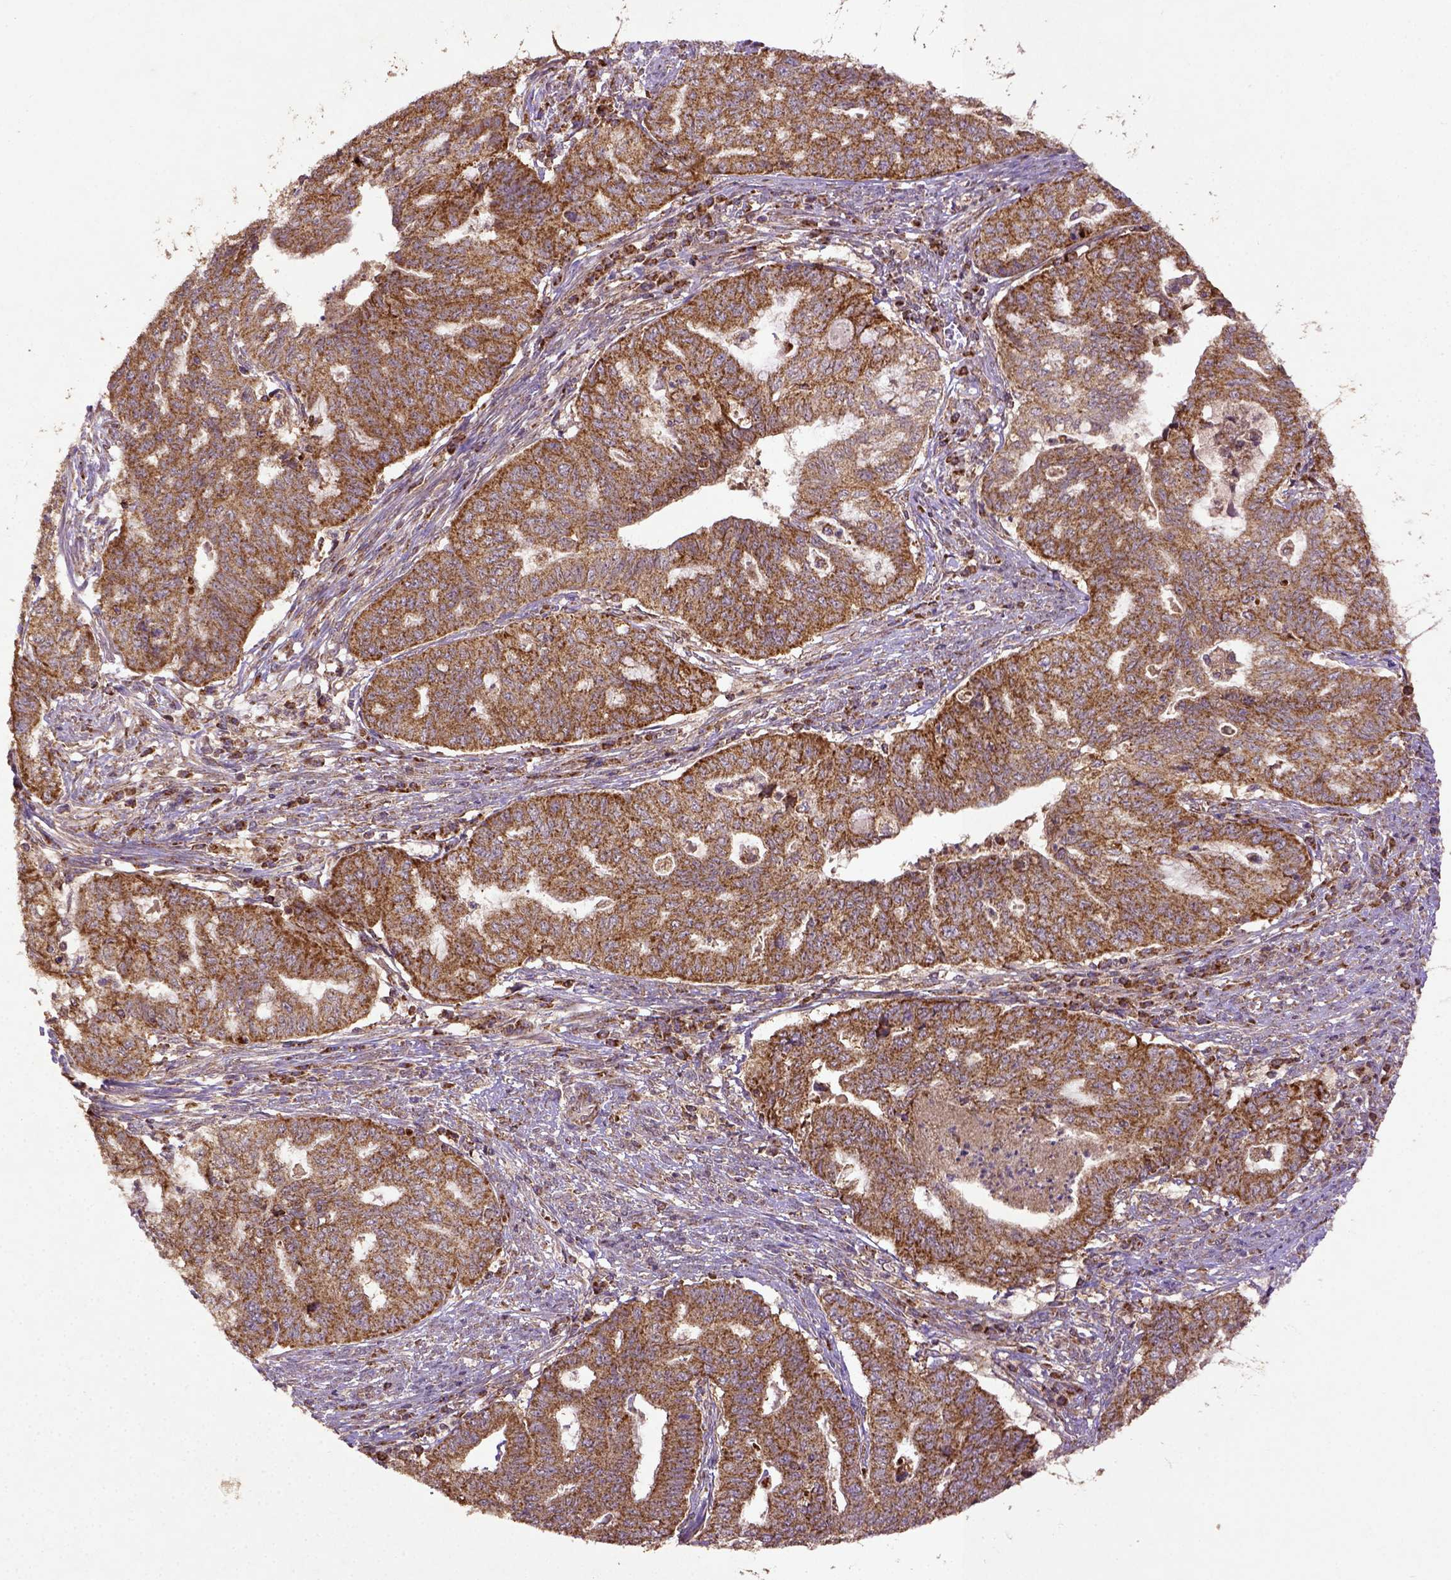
{"staining": {"intensity": "strong", "quantity": ">75%", "location": "cytoplasmic/membranous"}, "tissue": "endometrial cancer", "cell_type": "Tumor cells", "image_type": "cancer", "snomed": [{"axis": "morphology", "description": "Adenocarcinoma, NOS"}, {"axis": "topography", "description": "Endometrium"}], "caption": "Immunohistochemistry histopathology image of neoplastic tissue: human endometrial cancer (adenocarcinoma) stained using immunohistochemistry displays high levels of strong protein expression localized specifically in the cytoplasmic/membranous of tumor cells, appearing as a cytoplasmic/membranous brown color.", "gene": "MT-CO1", "patient": {"sex": "female", "age": 79}}